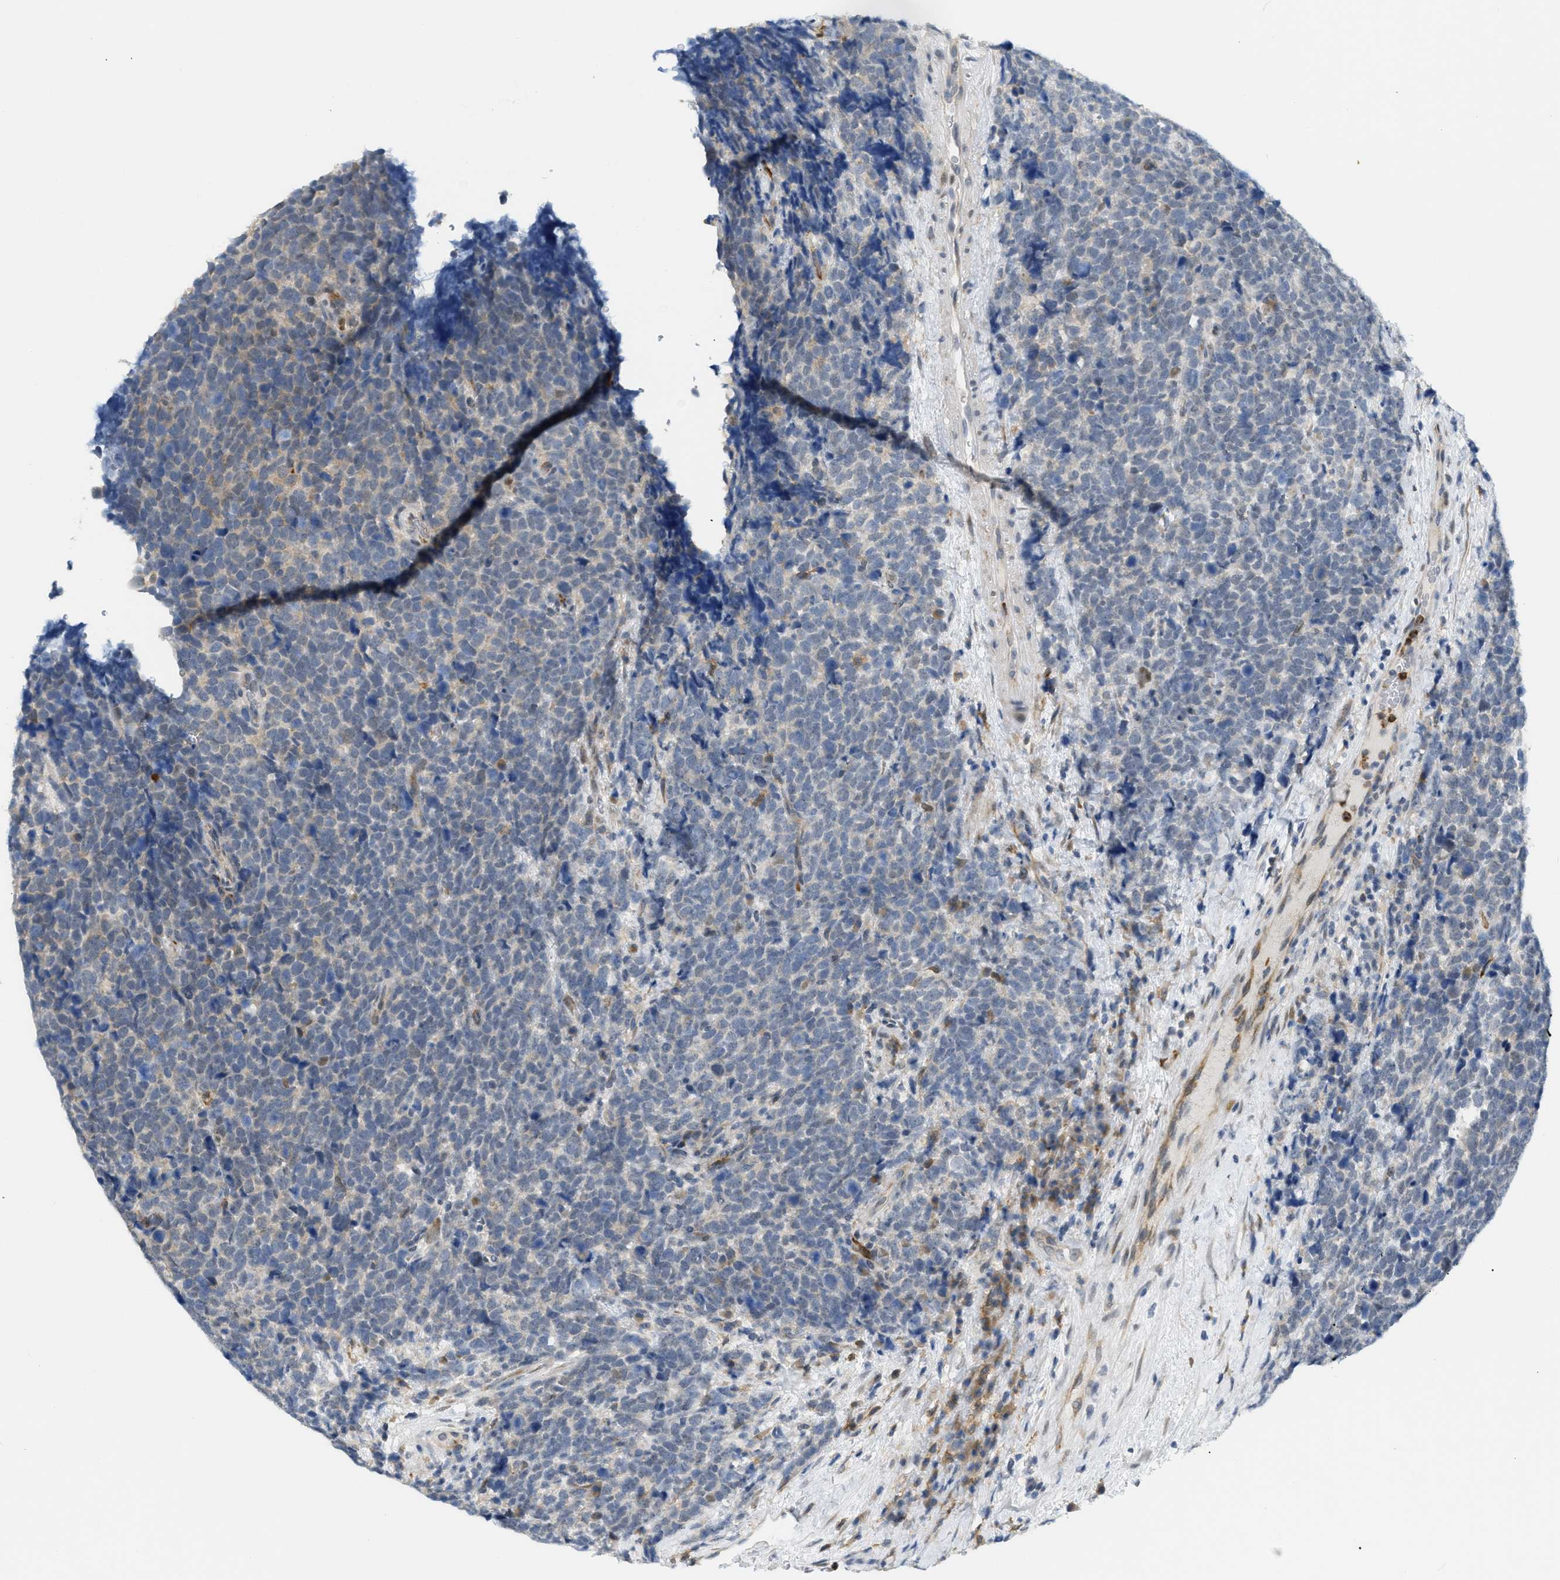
{"staining": {"intensity": "negative", "quantity": "none", "location": "none"}, "tissue": "urothelial cancer", "cell_type": "Tumor cells", "image_type": "cancer", "snomed": [{"axis": "morphology", "description": "Urothelial carcinoma, High grade"}, {"axis": "topography", "description": "Urinary bladder"}], "caption": "IHC histopathology image of human urothelial cancer stained for a protein (brown), which shows no positivity in tumor cells.", "gene": "ZNF408", "patient": {"sex": "female", "age": 82}}